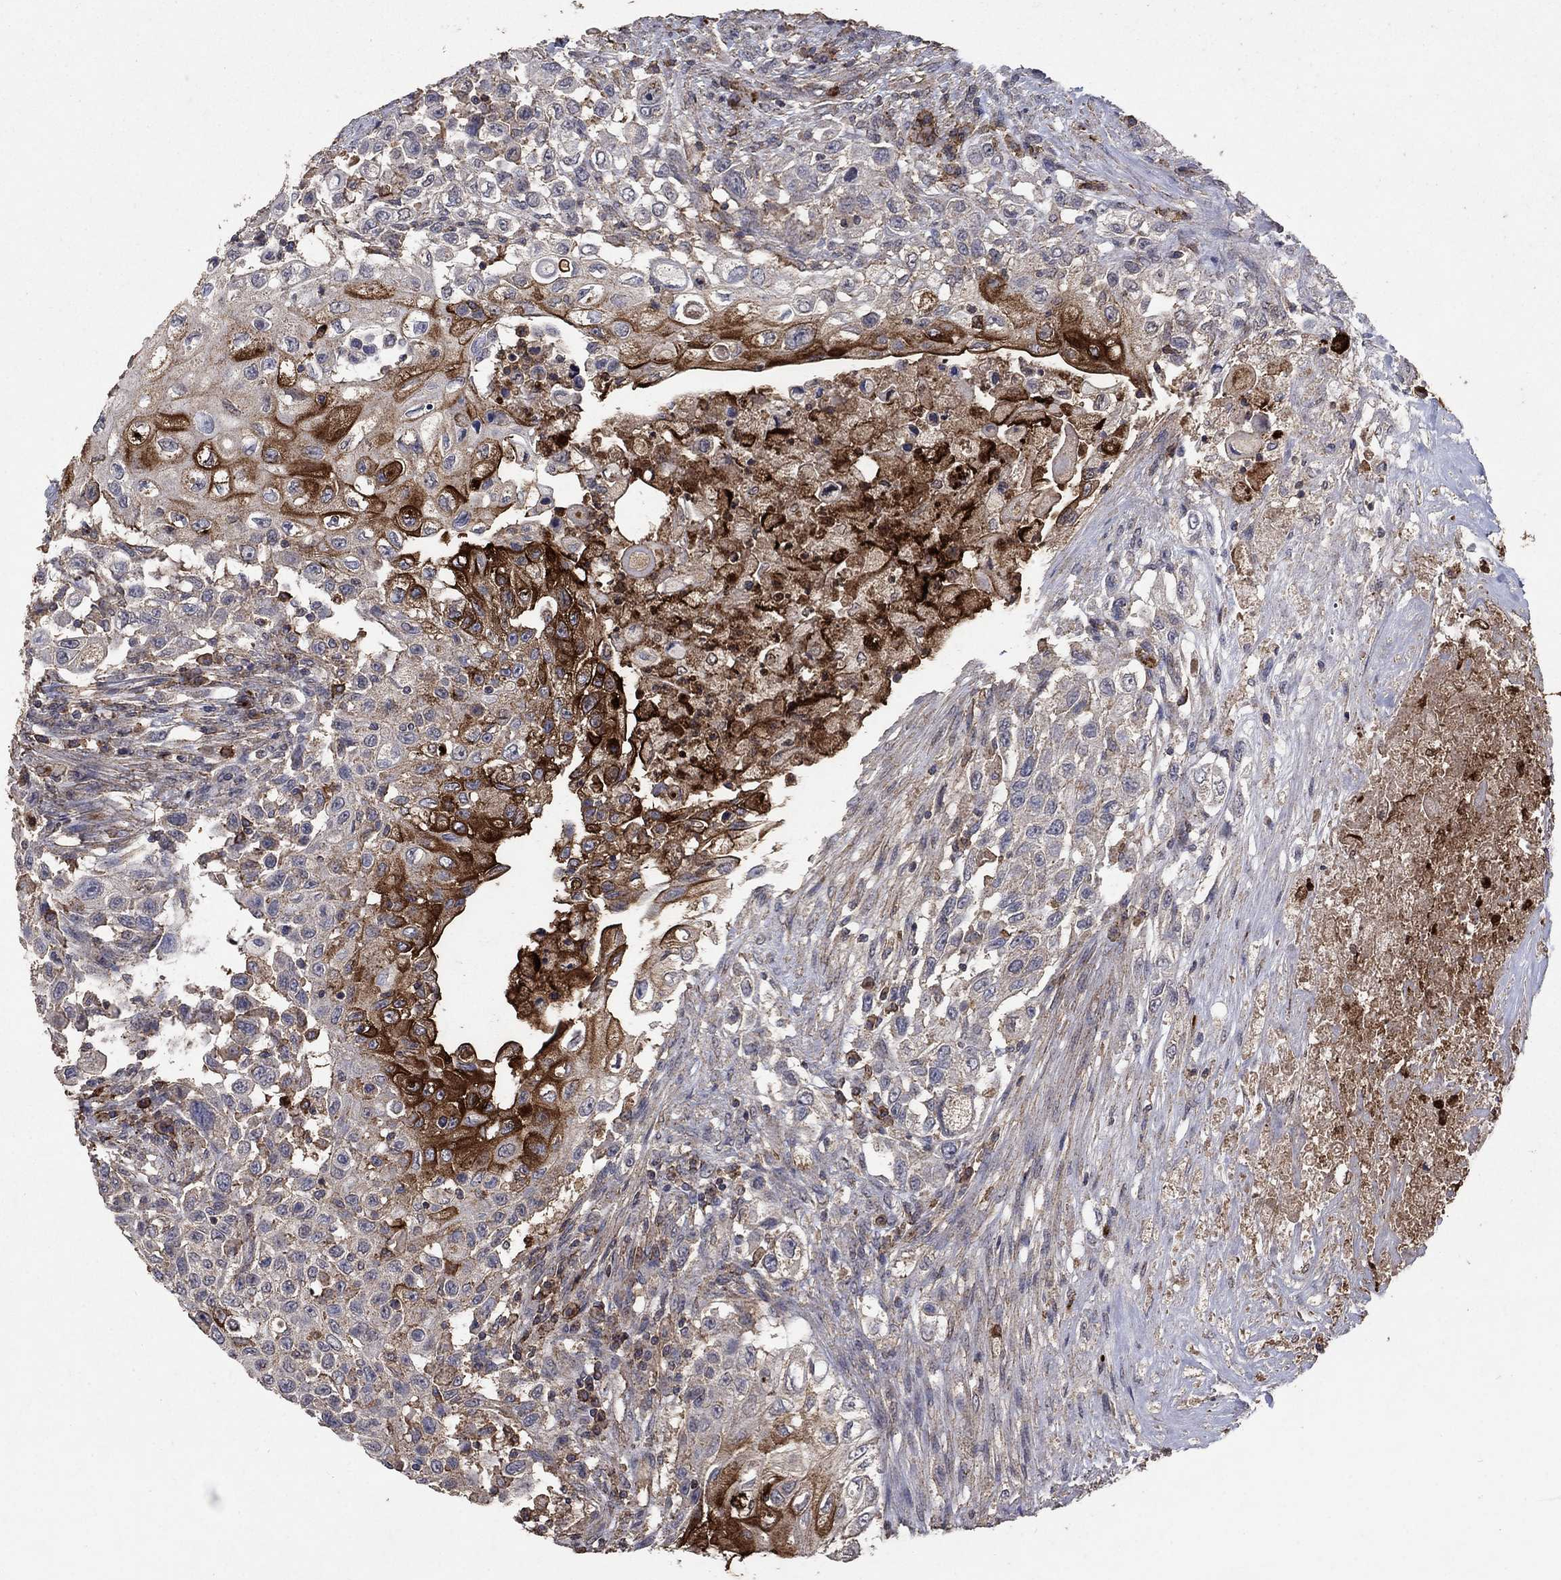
{"staining": {"intensity": "strong", "quantity": "<25%", "location": "cytoplasmic/membranous"}, "tissue": "urothelial cancer", "cell_type": "Tumor cells", "image_type": "cancer", "snomed": [{"axis": "morphology", "description": "Urothelial carcinoma, High grade"}, {"axis": "topography", "description": "Urinary bladder"}], "caption": "This histopathology image reveals urothelial carcinoma (high-grade) stained with immunohistochemistry (IHC) to label a protein in brown. The cytoplasmic/membranous of tumor cells show strong positivity for the protein. Nuclei are counter-stained blue.", "gene": "CD24", "patient": {"sex": "female", "age": 56}}